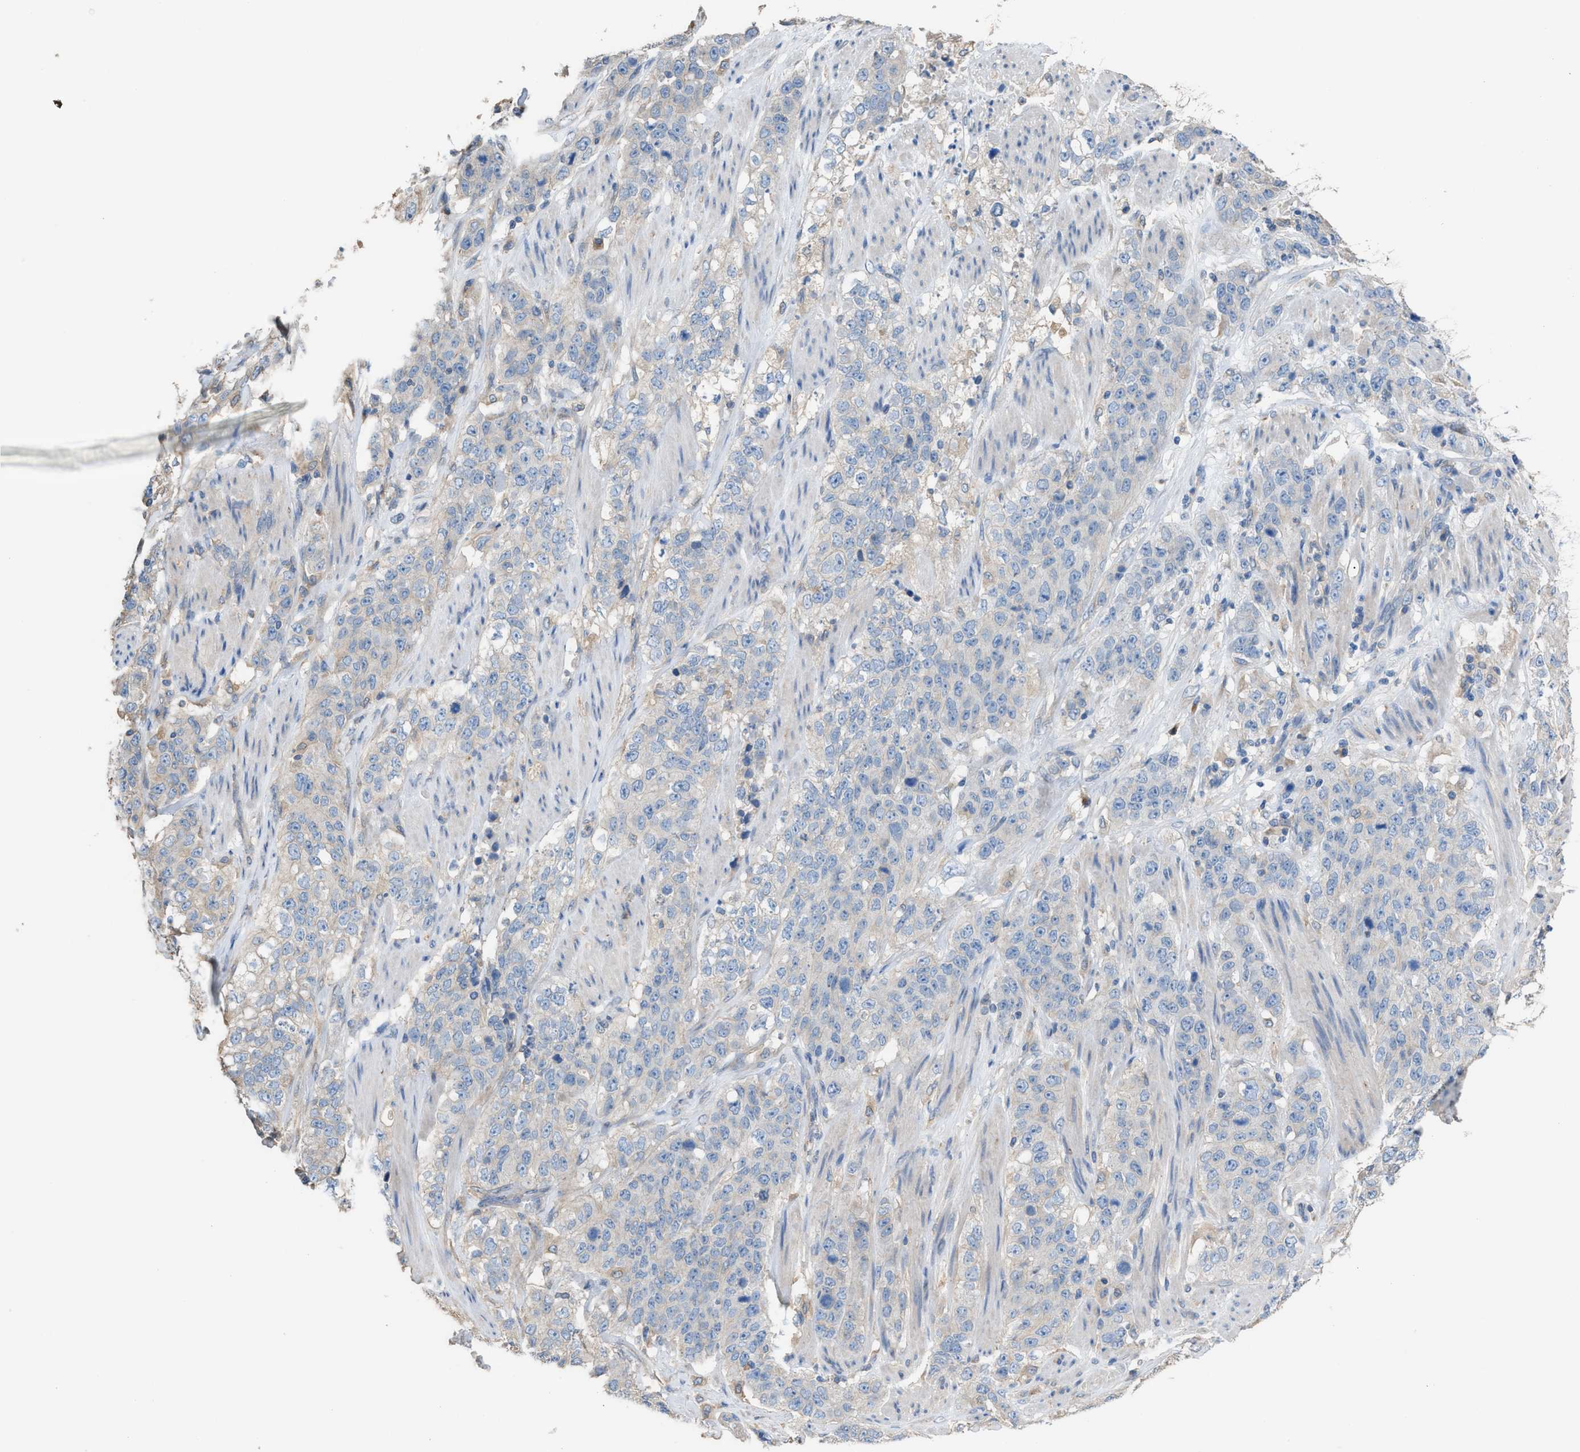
{"staining": {"intensity": "negative", "quantity": "none", "location": "none"}, "tissue": "stomach cancer", "cell_type": "Tumor cells", "image_type": "cancer", "snomed": [{"axis": "morphology", "description": "Adenocarcinoma, NOS"}, {"axis": "topography", "description": "Stomach"}], "caption": "The histopathology image demonstrates no staining of tumor cells in stomach cancer (adenocarcinoma).", "gene": "NQO2", "patient": {"sex": "male", "age": 48}}